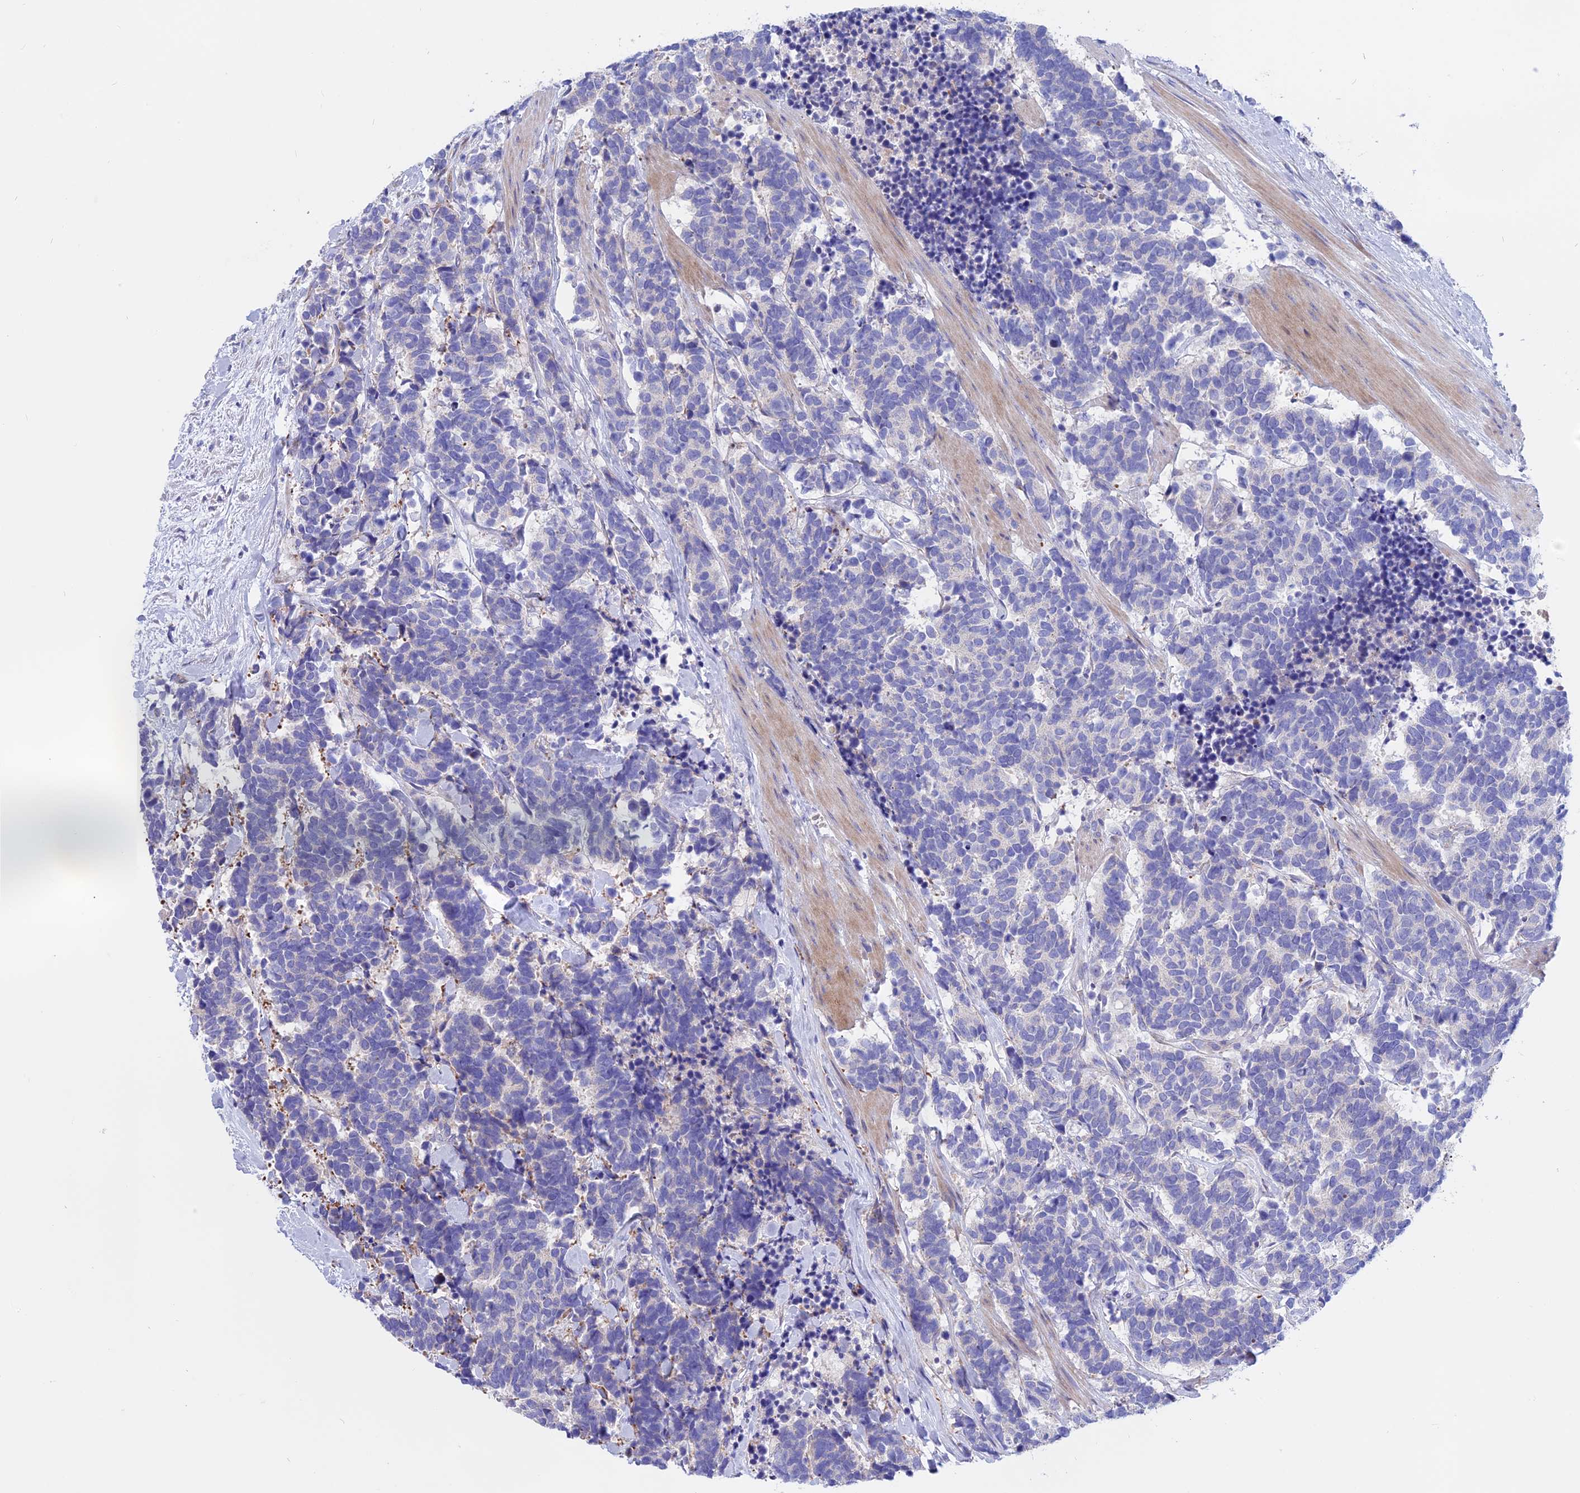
{"staining": {"intensity": "negative", "quantity": "none", "location": "none"}, "tissue": "carcinoid", "cell_type": "Tumor cells", "image_type": "cancer", "snomed": [{"axis": "morphology", "description": "Carcinoma, NOS"}, {"axis": "morphology", "description": "Carcinoid, malignant, NOS"}, {"axis": "topography", "description": "Prostate"}], "caption": "A micrograph of human carcinoid is negative for staining in tumor cells.", "gene": "TMEM138", "patient": {"sex": "male", "age": 57}}